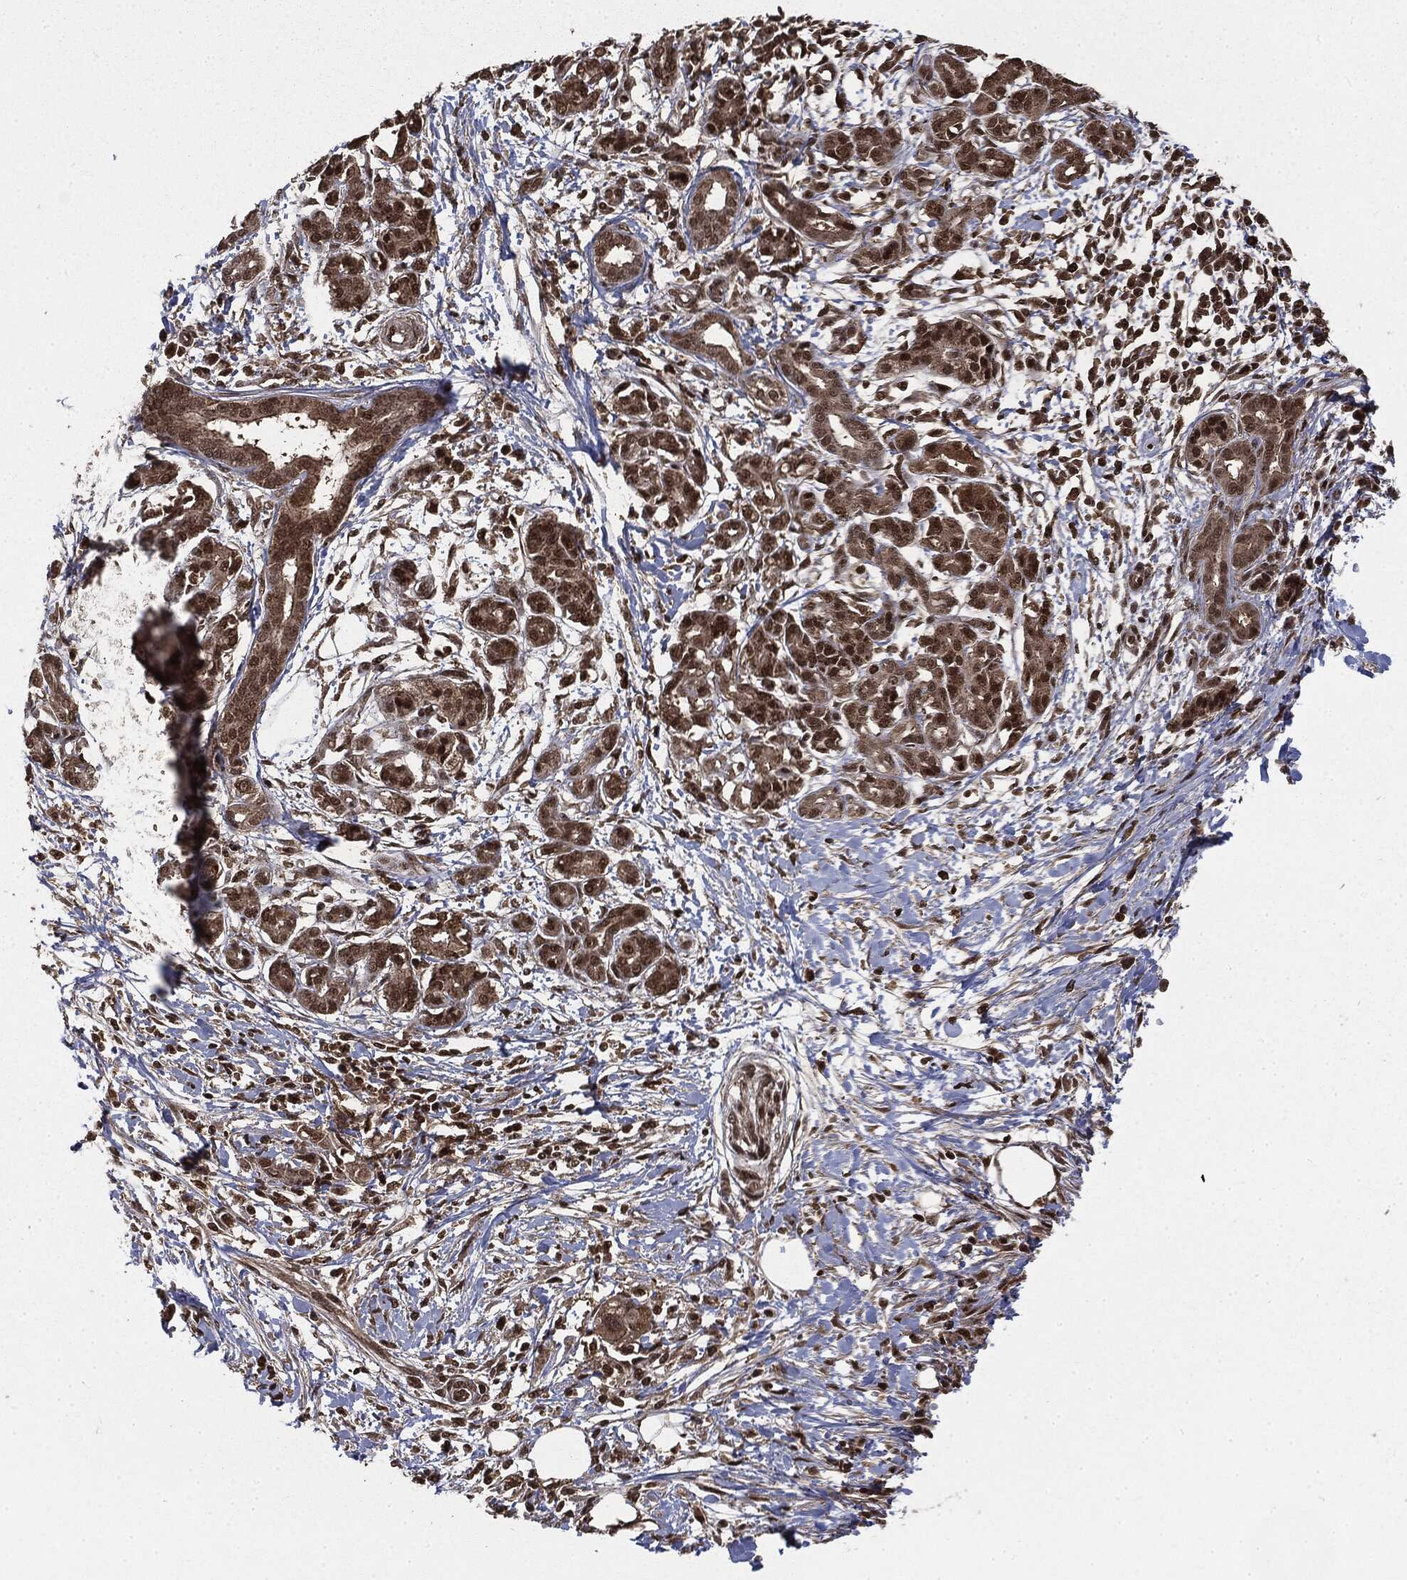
{"staining": {"intensity": "weak", "quantity": ">75%", "location": "cytoplasmic/membranous,nuclear"}, "tissue": "pancreatic cancer", "cell_type": "Tumor cells", "image_type": "cancer", "snomed": [{"axis": "morphology", "description": "Adenocarcinoma, NOS"}, {"axis": "topography", "description": "Pancreas"}], "caption": "Pancreatic adenocarcinoma was stained to show a protein in brown. There is low levels of weak cytoplasmic/membranous and nuclear staining in approximately >75% of tumor cells.", "gene": "CTDP1", "patient": {"sex": "male", "age": 72}}